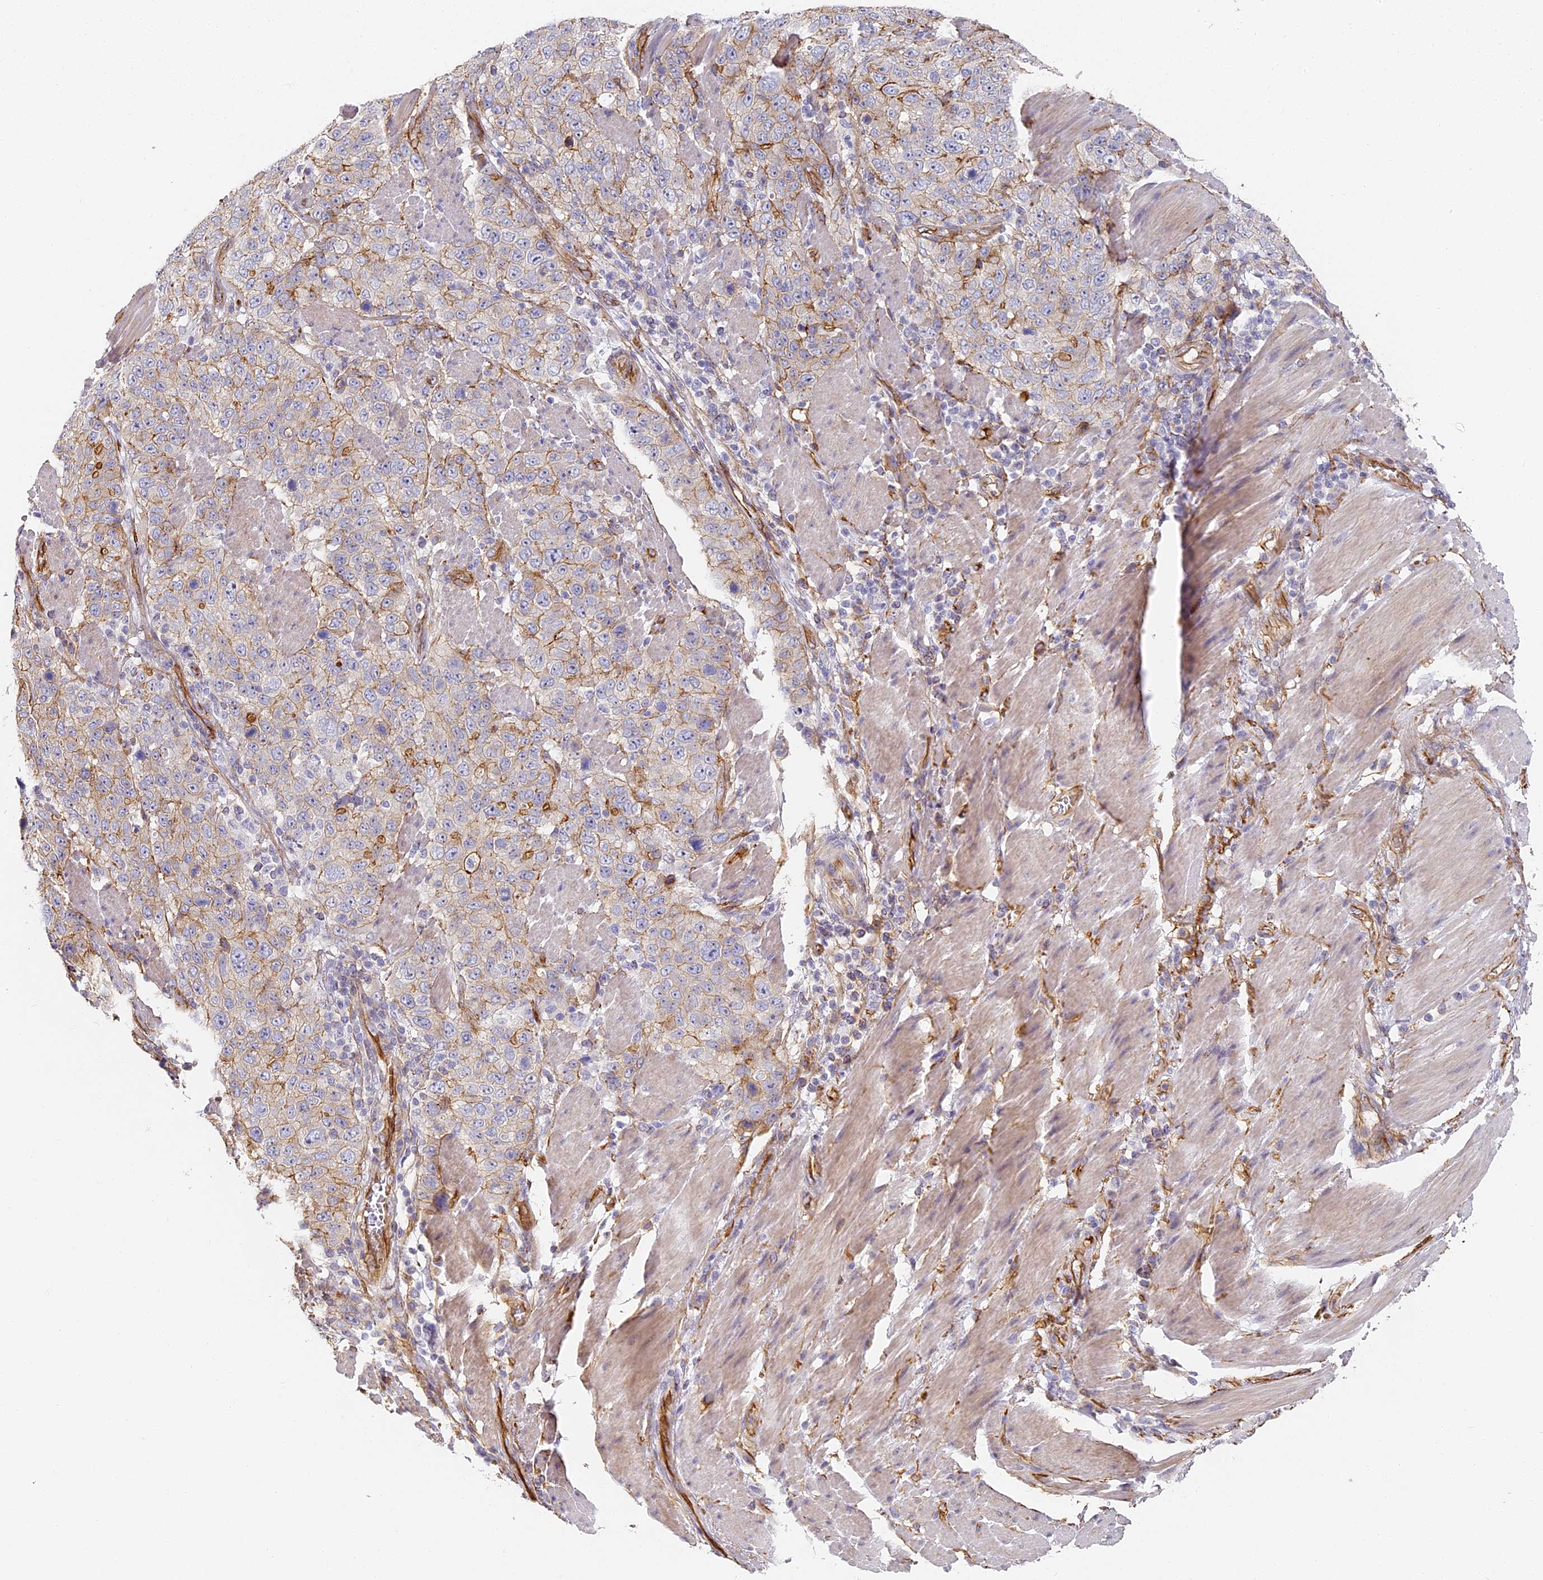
{"staining": {"intensity": "weak", "quantity": "<25%", "location": "cytoplasmic/membranous"}, "tissue": "stomach cancer", "cell_type": "Tumor cells", "image_type": "cancer", "snomed": [{"axis": "morphology", "description": "Adenocarcinoma, NOS"}, {"axis": "topography", "description": "Stomach"}], "caption": "DAB immunohistochemical staining of stomach cancer (adenocarcinoma) displays no significant staining in tumor cells. (DAB (3,3'-diaminobenzidine) IHC visualized using brightfield microscopy, high magnification).", "gene": "CCDC30", "patient": {"sex": "male", "age": 48}}